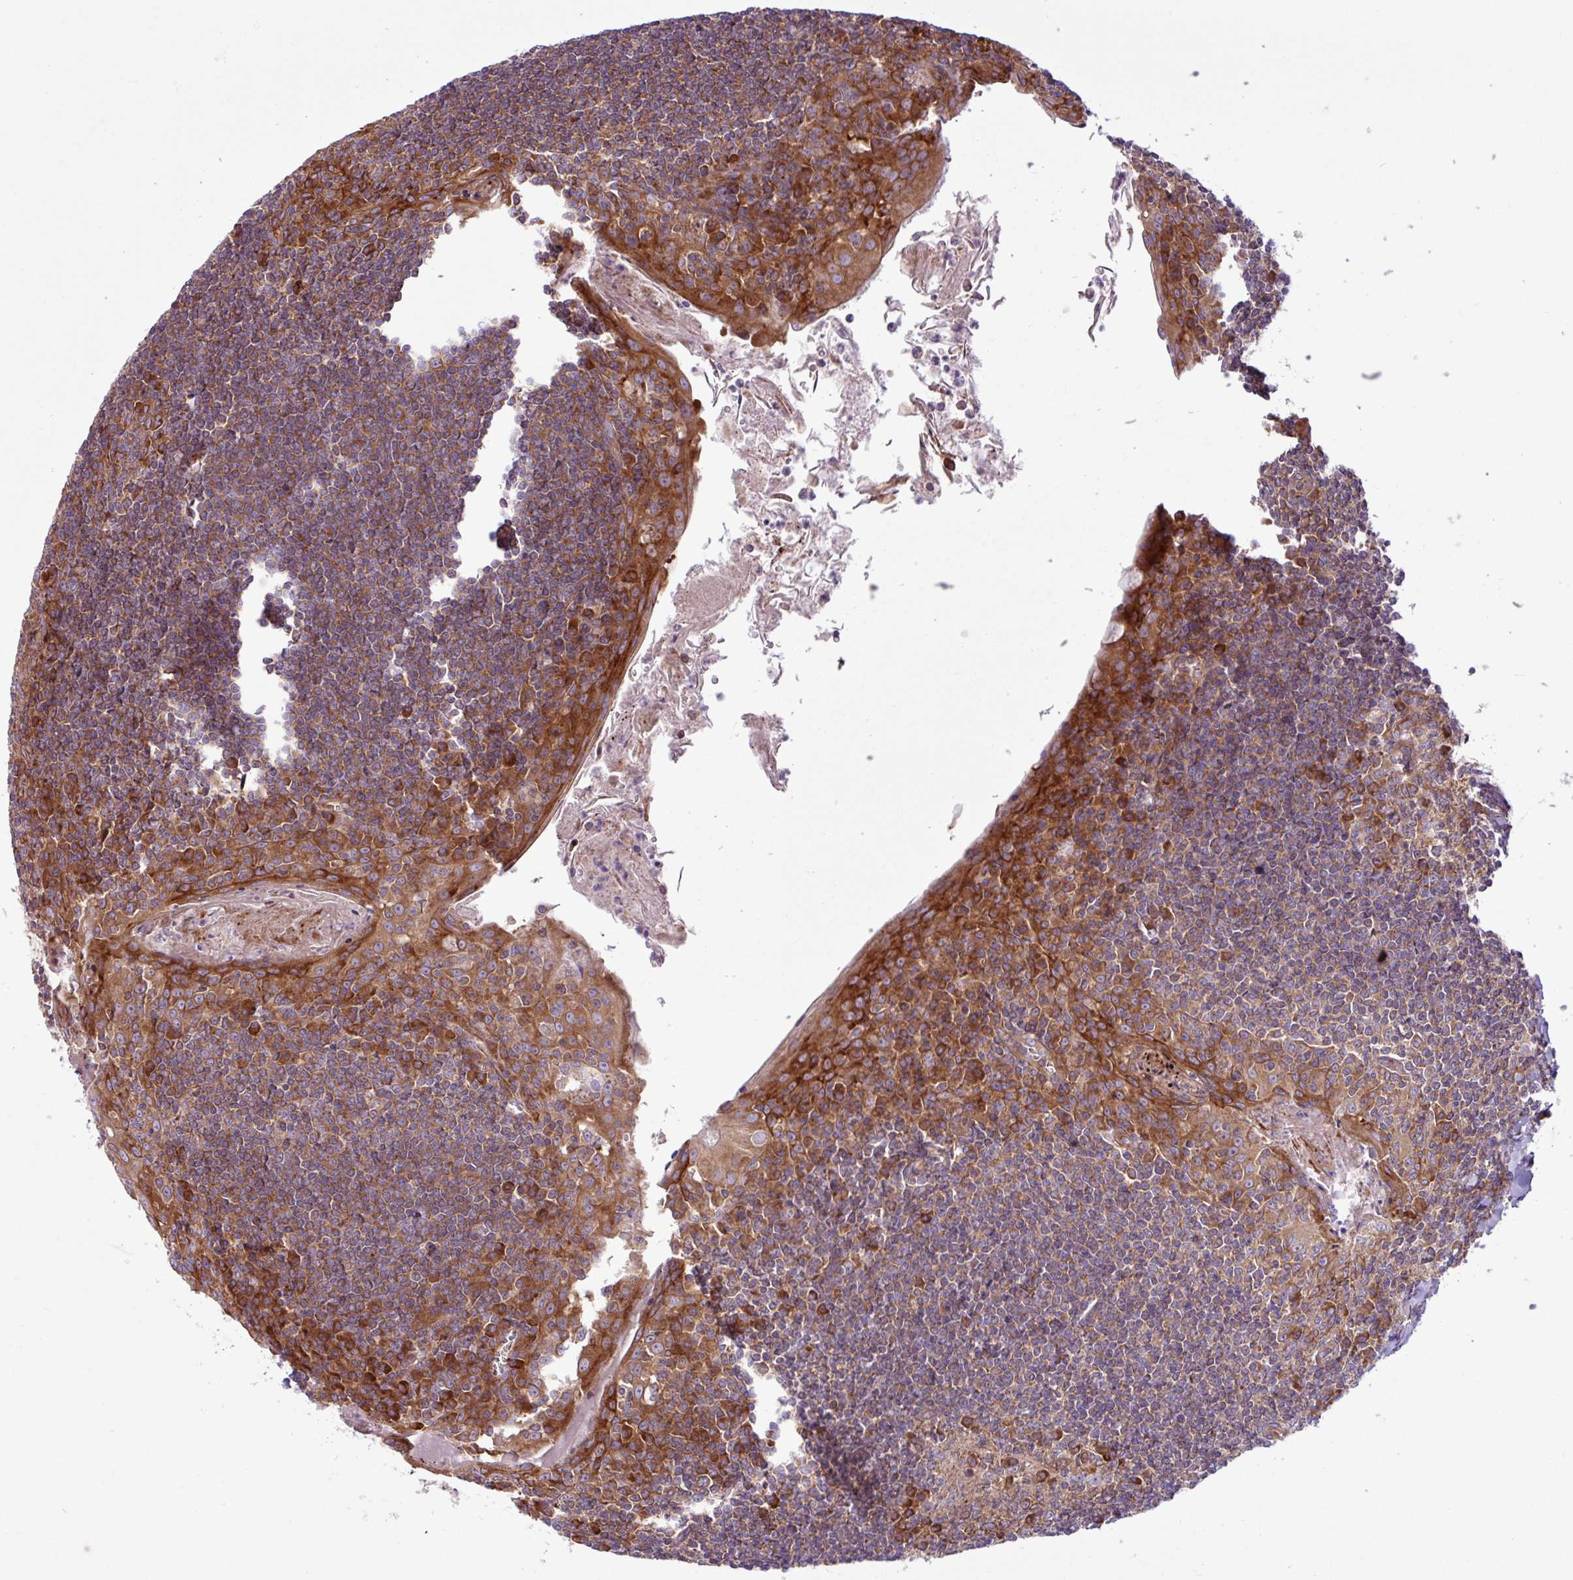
{"staining": {"intensity": "moderate", "quantity": ">75%", "location": "cytoplasmic/membranous"}, "tissue": "tonsil", "cell_type": "Germinal center cells", "image_type": "normal", "snomed": [{"axis": "morphology", "description": "Normal tissue, NOS"}, {"axis": "topography", "description": "Tonsil"}], "caption": "Moderate cytoplasmic/membranous staining for a protein is appreciated in approximately >75% of germinal center cells of unremarkable tonsil using IHC.", "gene": "MROH2A", "patient": {"sex": "male", "age": 27}}